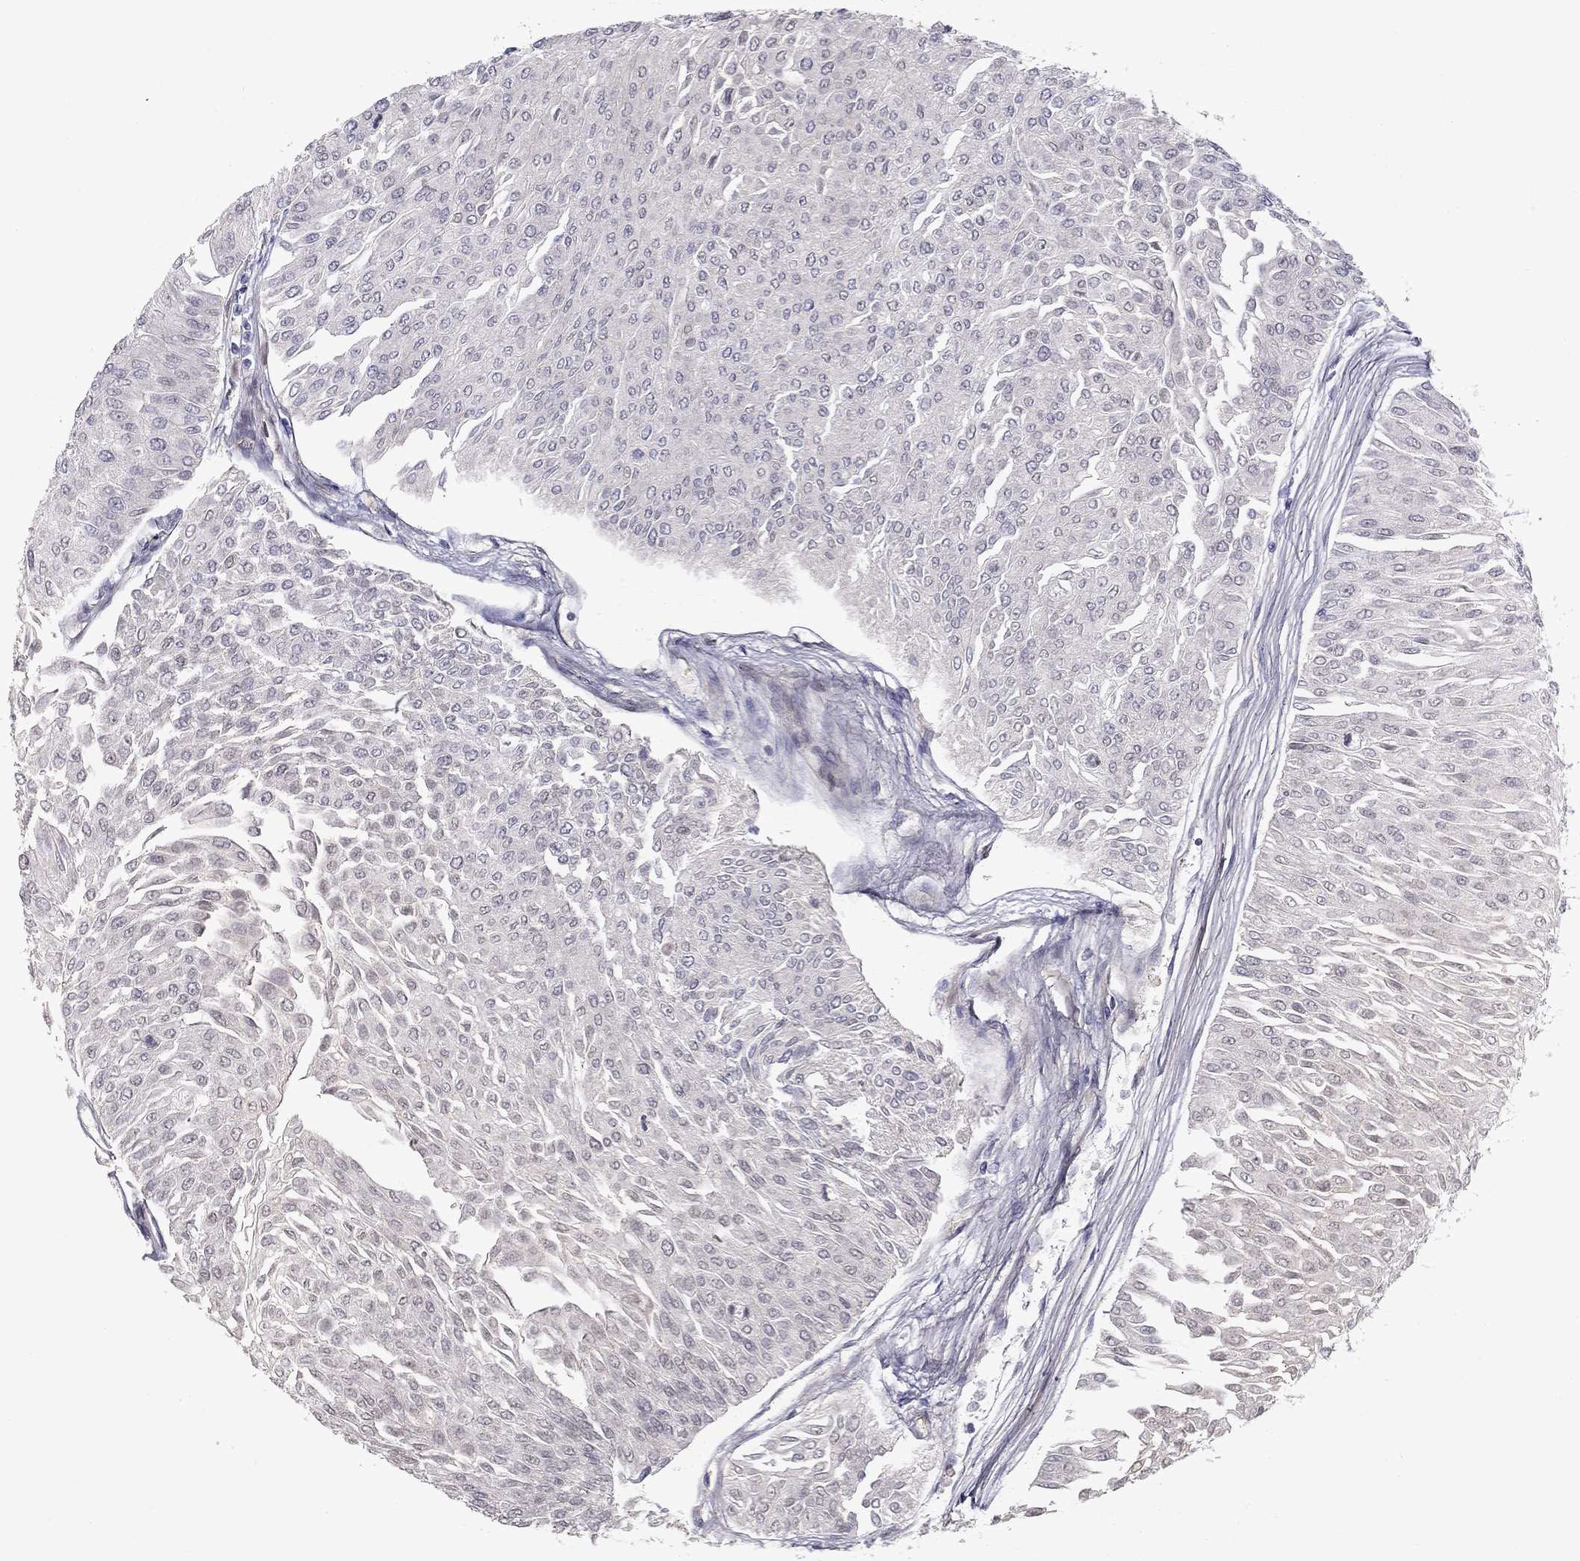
{"staining": {"intensity": "negative", "quantity": "none", "location": "none"}, "tissue": "urothelial cancer", "cell_type": "Tumor cells", "image_type": "cancer", "snomed": [{"axis": "morphology", "description": "Urothelial carcinoma, Low grade"}, {"axis": "topography", "description": "Urinary bladder"}], "caption": "High power microscopy micrograph of an IHC histopathology image of urothelial cancer, revealing no significant positivity in tumor cells. (DAB (3,3'-diaminobenzidine) immunohistochemistry with hematoxylin counter stain).", "gene": "CLIC6", "patient": {"sex": "male", "age": 67}}